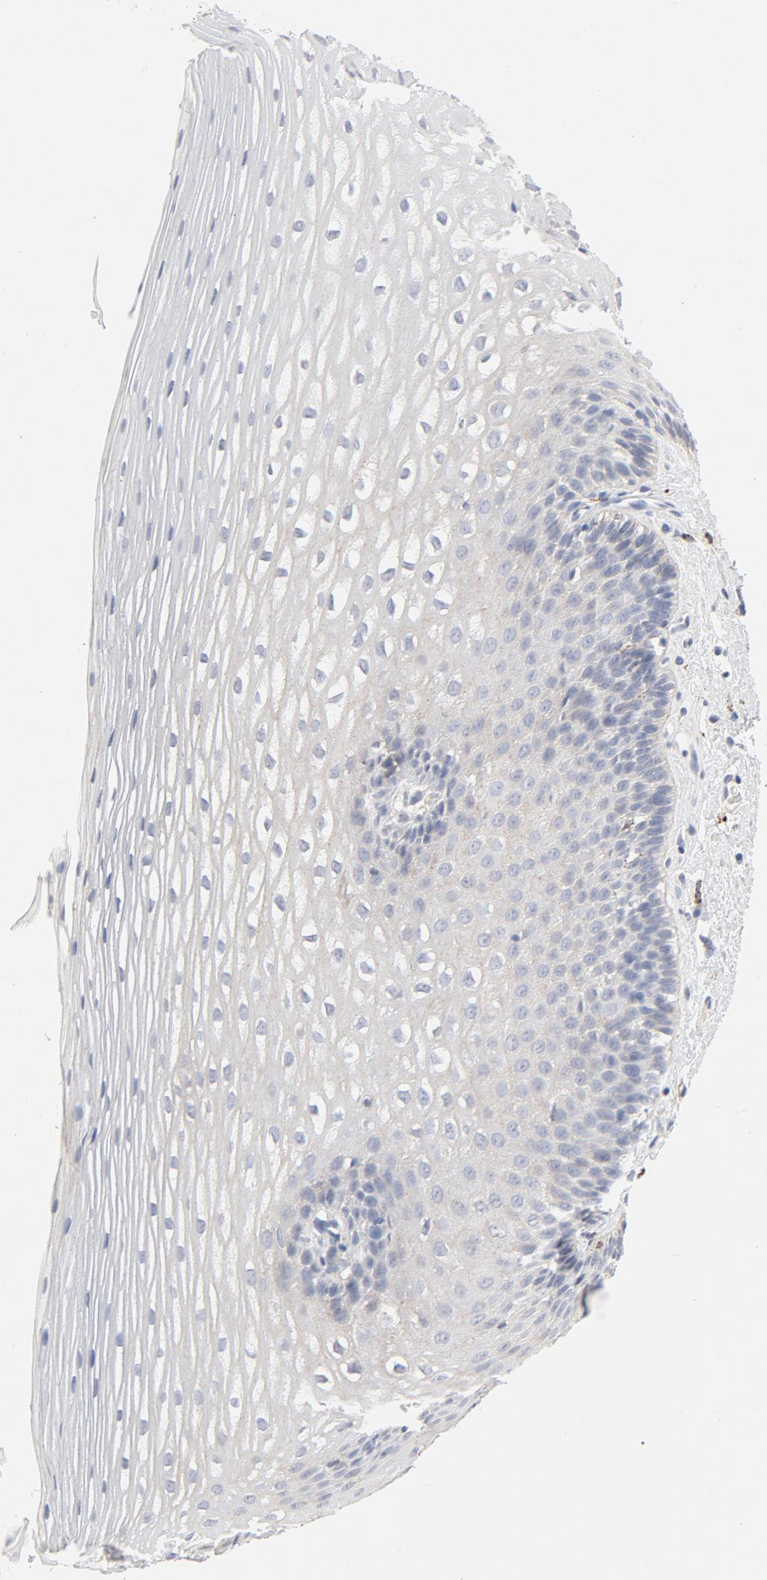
{"staining": {"intensity": "weak", "quantity": "25%-75%", "location": "cytoplasmic/membranous"}, "tissue": "esophagus", "cell_type": "Squamous epithelial cells", "image_type": "normal", "snomed": [{"axis": "morphology", "description": "Normal tissue, NOS"}, {"axis": "topography", "description": "Esophagus"}], "caption": "Esophagus stained with a brown dye displays weak cytoplasmic/membranous positive expression in approximately 25%-75% of squamous epithelial cells.", "gene": "MAGEB17", "patient": {"sex": "female", "age": 70}}